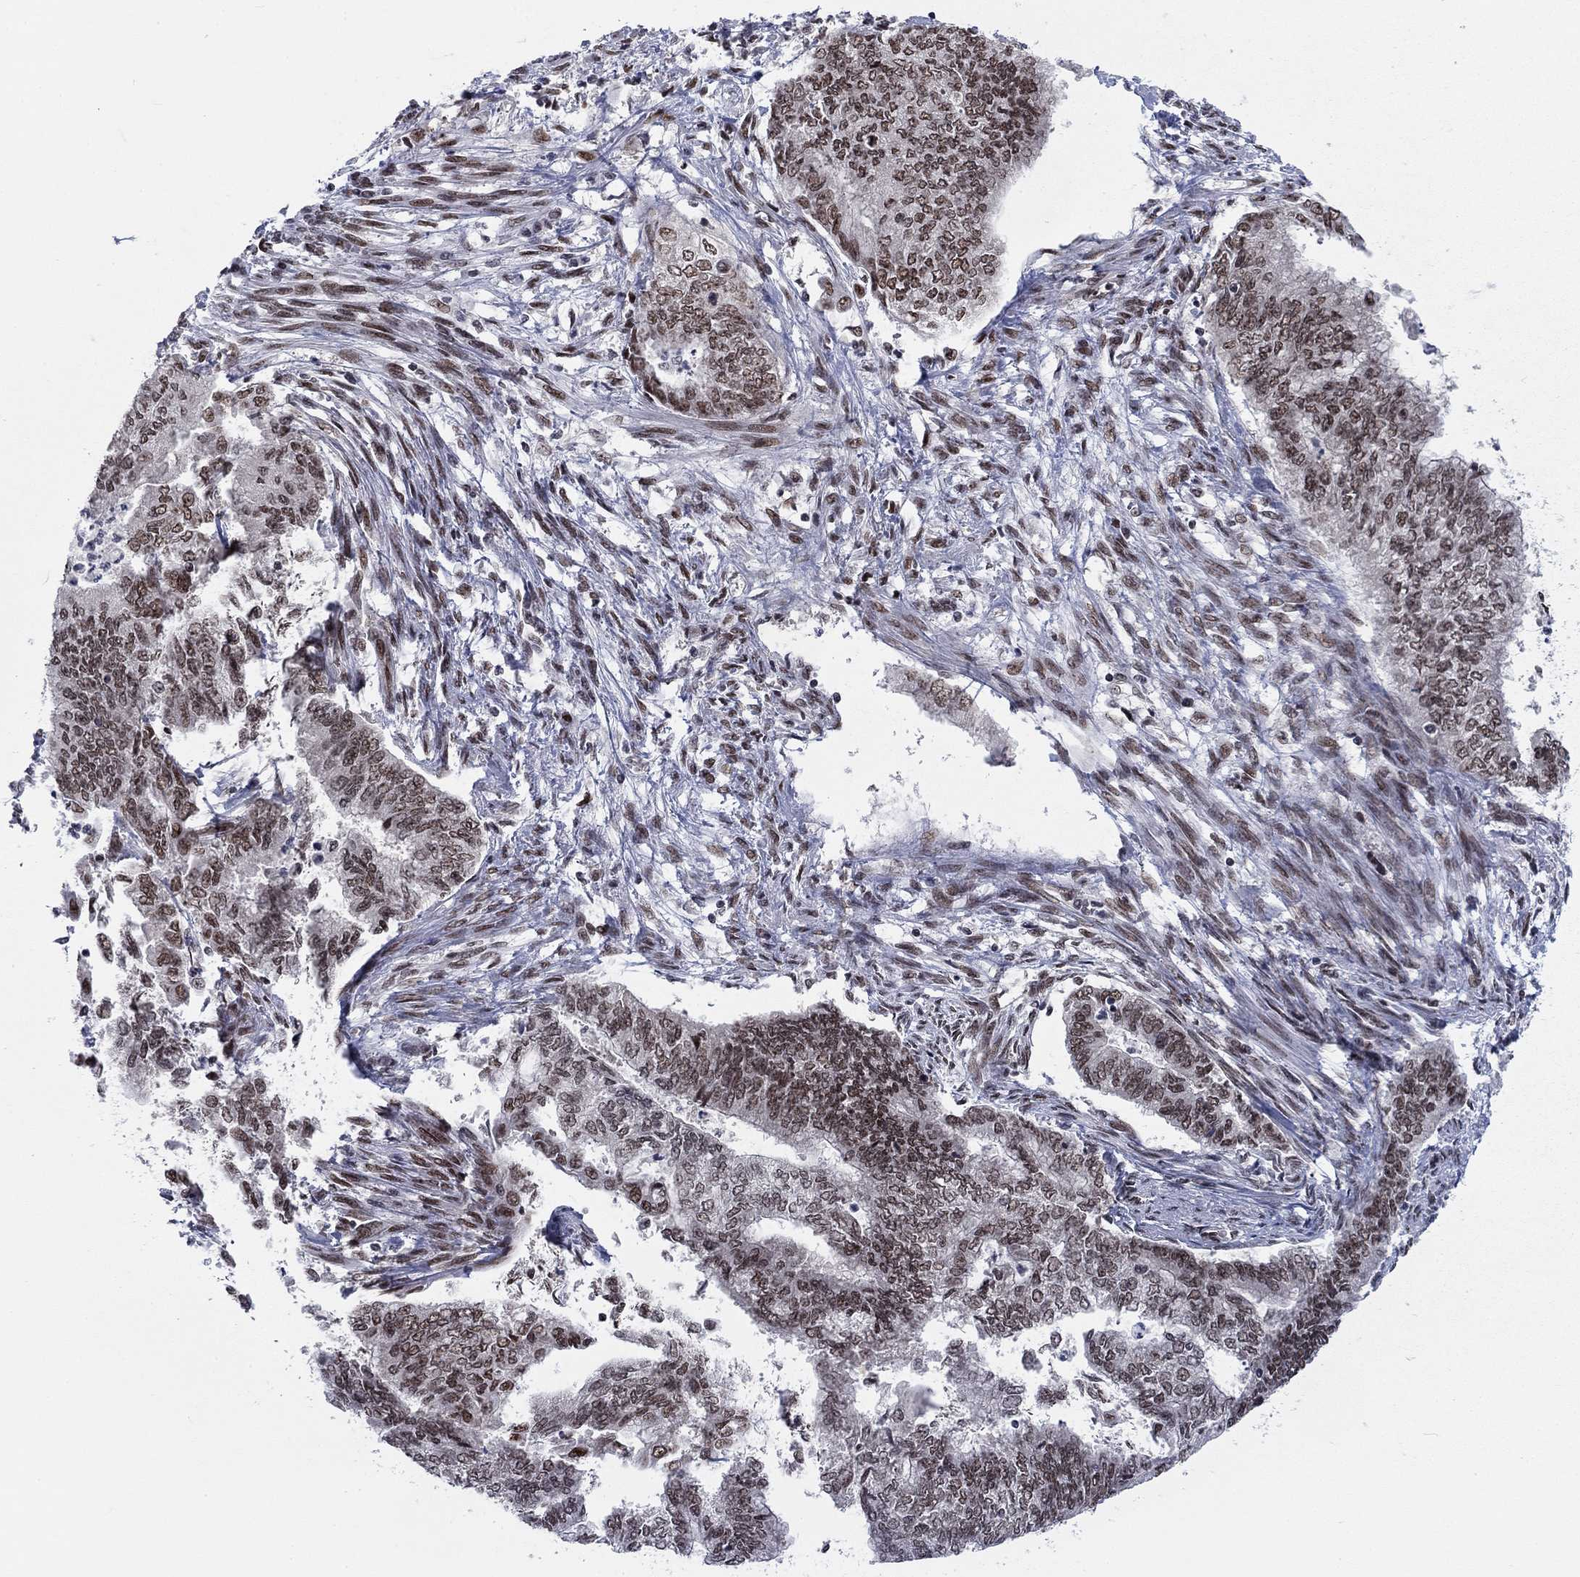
{"staining": {"intensity": "moderate", "quantity": "25%-75%", "location": "nuclear"}, "tissue": "endometrial cancer", "cell_type": "Tumor cells", "image_type": "cancer", "snomed": [{"axis": "morphology", "description": "Adenocarcinoma, NOS"}, {"axis": "topography", "description": "Endometrium"}], "caption": "The micrograph shows immunohistochemical staining of endometrial adenocarcinoma. There is moderate nuclear staining is appreciated in about 25%-75% of tumor cells.", "gene": "FYTTD1", "patient": {"sex": "female", "age": 65}}